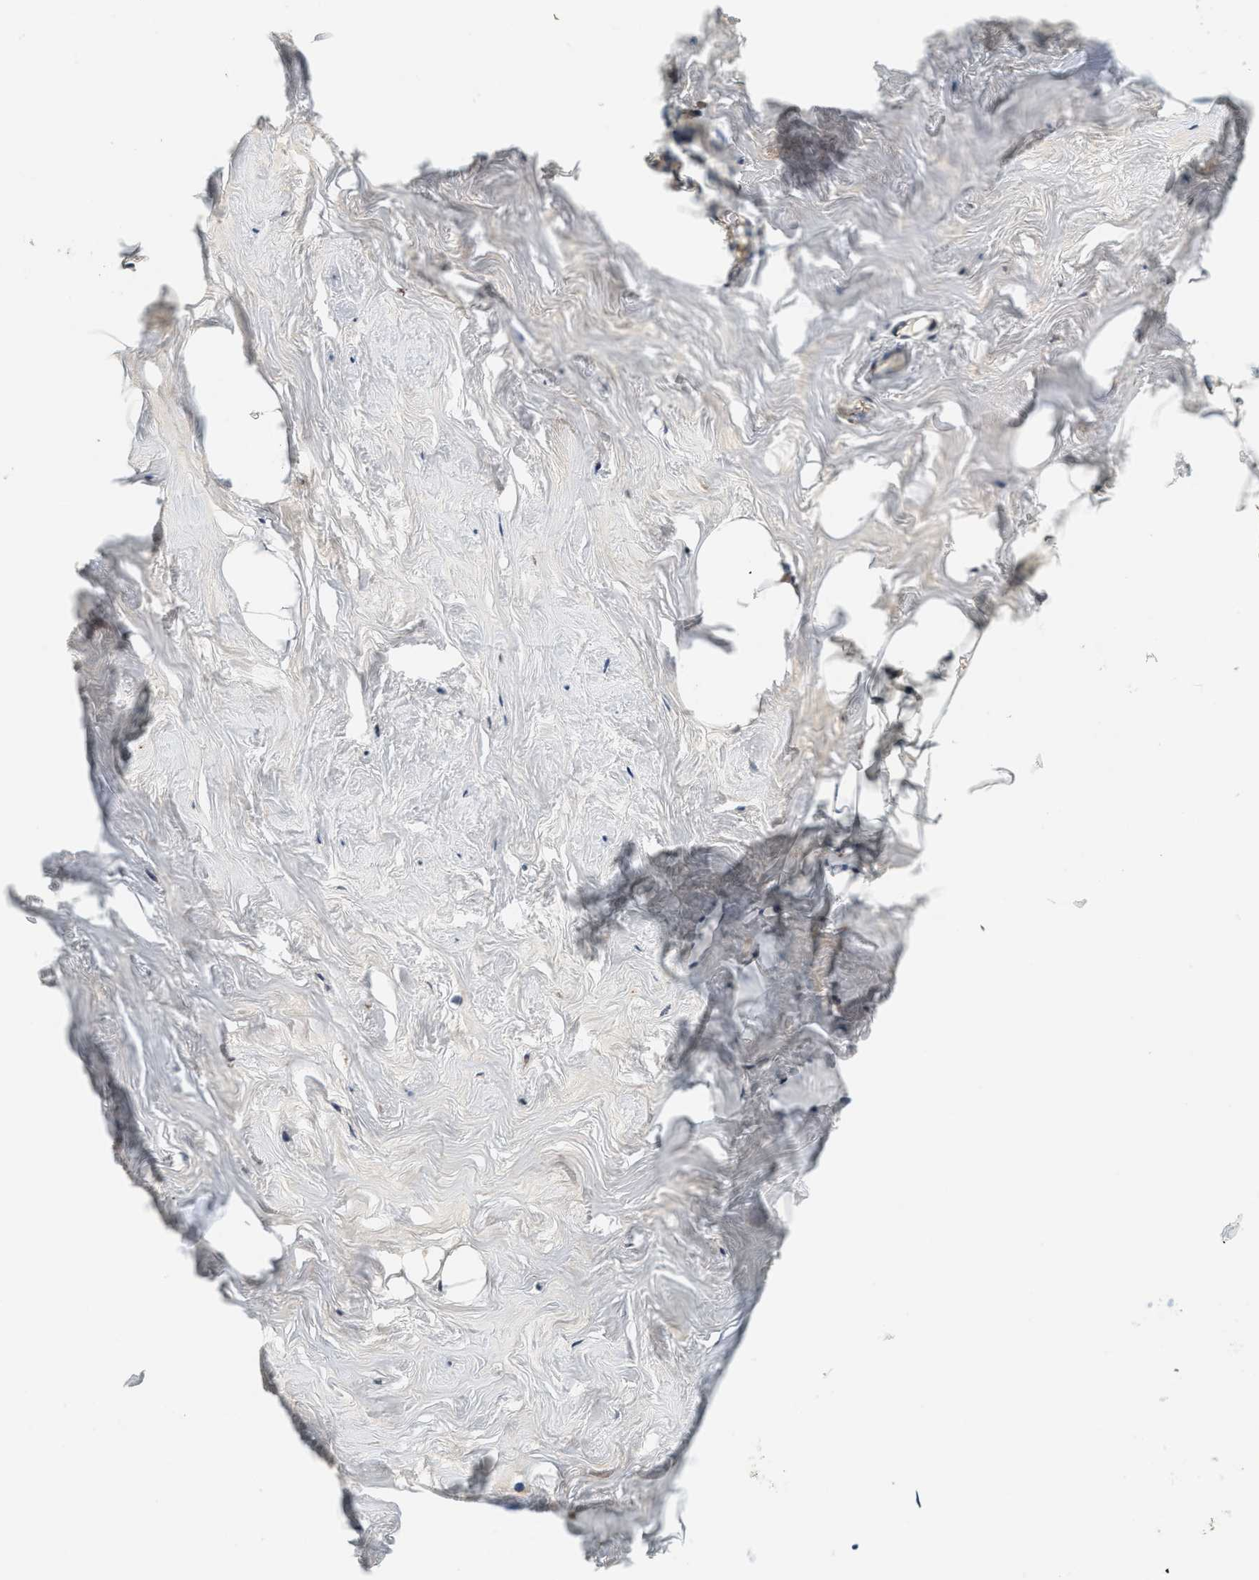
{"staining": {"intensity": "moderate", "quantity": ">75%", "location": "cytoplasmic/membranous"}, "tissue": "adipose tissue", "cell_type": "Adipocytes", "image_type": "normal", "snomed": [{"axis": "morphology", "description": "Normal tissue, NOS"}, {"axis": "morphology", "description": "Fibrosis, NOS"}, {"axis": "topography", "description": "Breast"}, {"axis": "topography", "description": "Adipose tissue"}], "caption": "DAB (3,3'-diaminobenzidine) immunohistochemical staining of normal human adipose tissue shows moderate cytoplasmic/membranous protein staining in approximately >75% of adipocytes. (DAB IHC, brown staining for protein, blue staining for nuclei).", "gene": "SAMD9", "patient": {"sex": "female", "age": 39}}